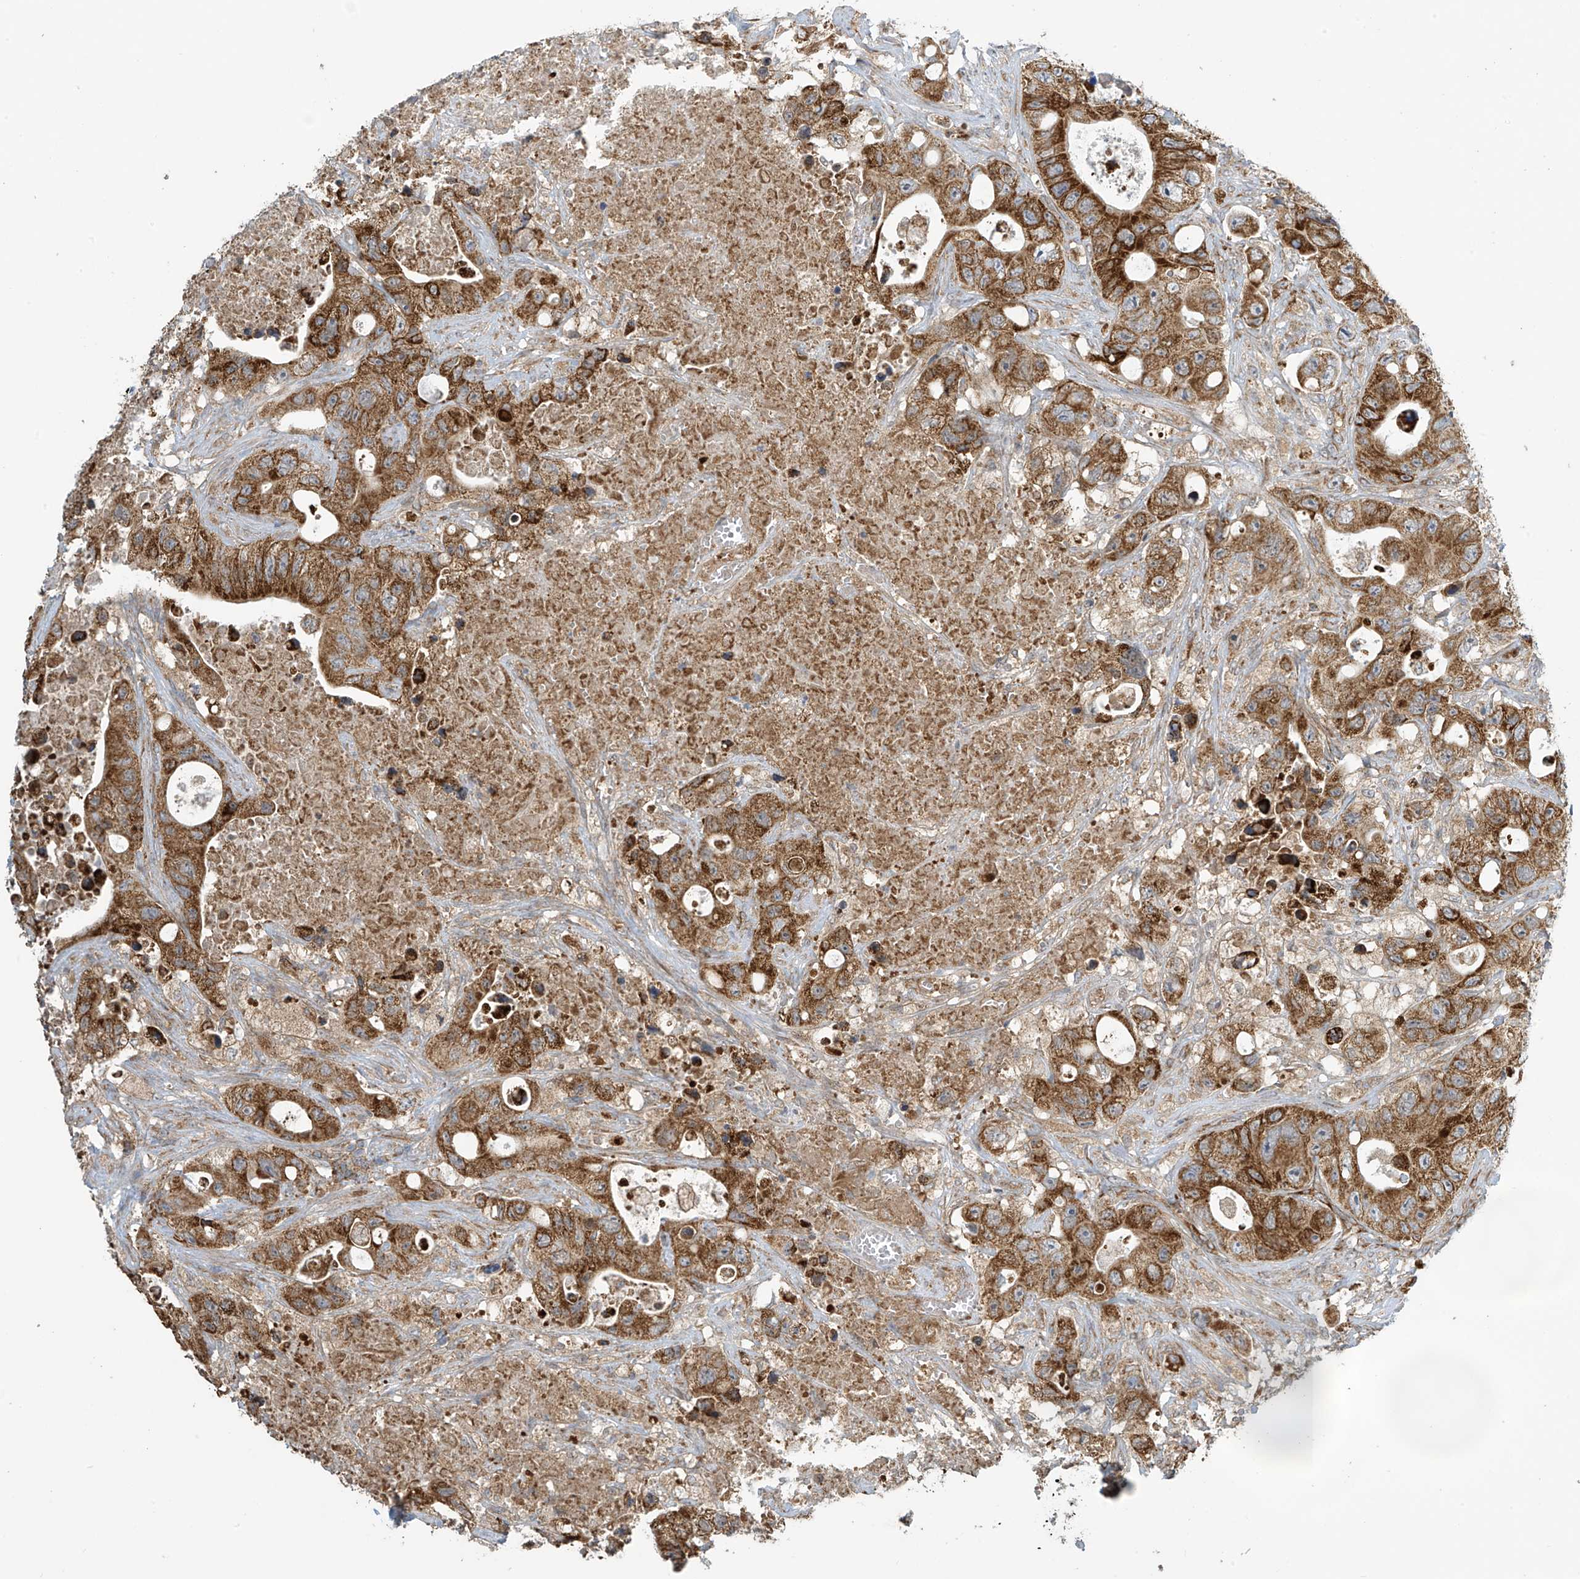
{"staining": {"intensity": "strong", "quantity": ">75%", "location": "cytoplasmic/membranous"}, "tissue": "colorectal cancer", "cell_type": "Tumor cells", "image_type": "cancer", "snomed": [{"axis": "morphology", "description": "Adenocarcinoma, NOS"}, {"axis": "topography", "description": "Colon"}], "caption": "Immunohistochemical staining of human adenocarcinoma (colorectal) displays high levels of strong cytoplasmic/membranous expression in approximately >75% of tumor cells.", "gene": "METTL6", "patient": {"sex": "female", "age": 46}}